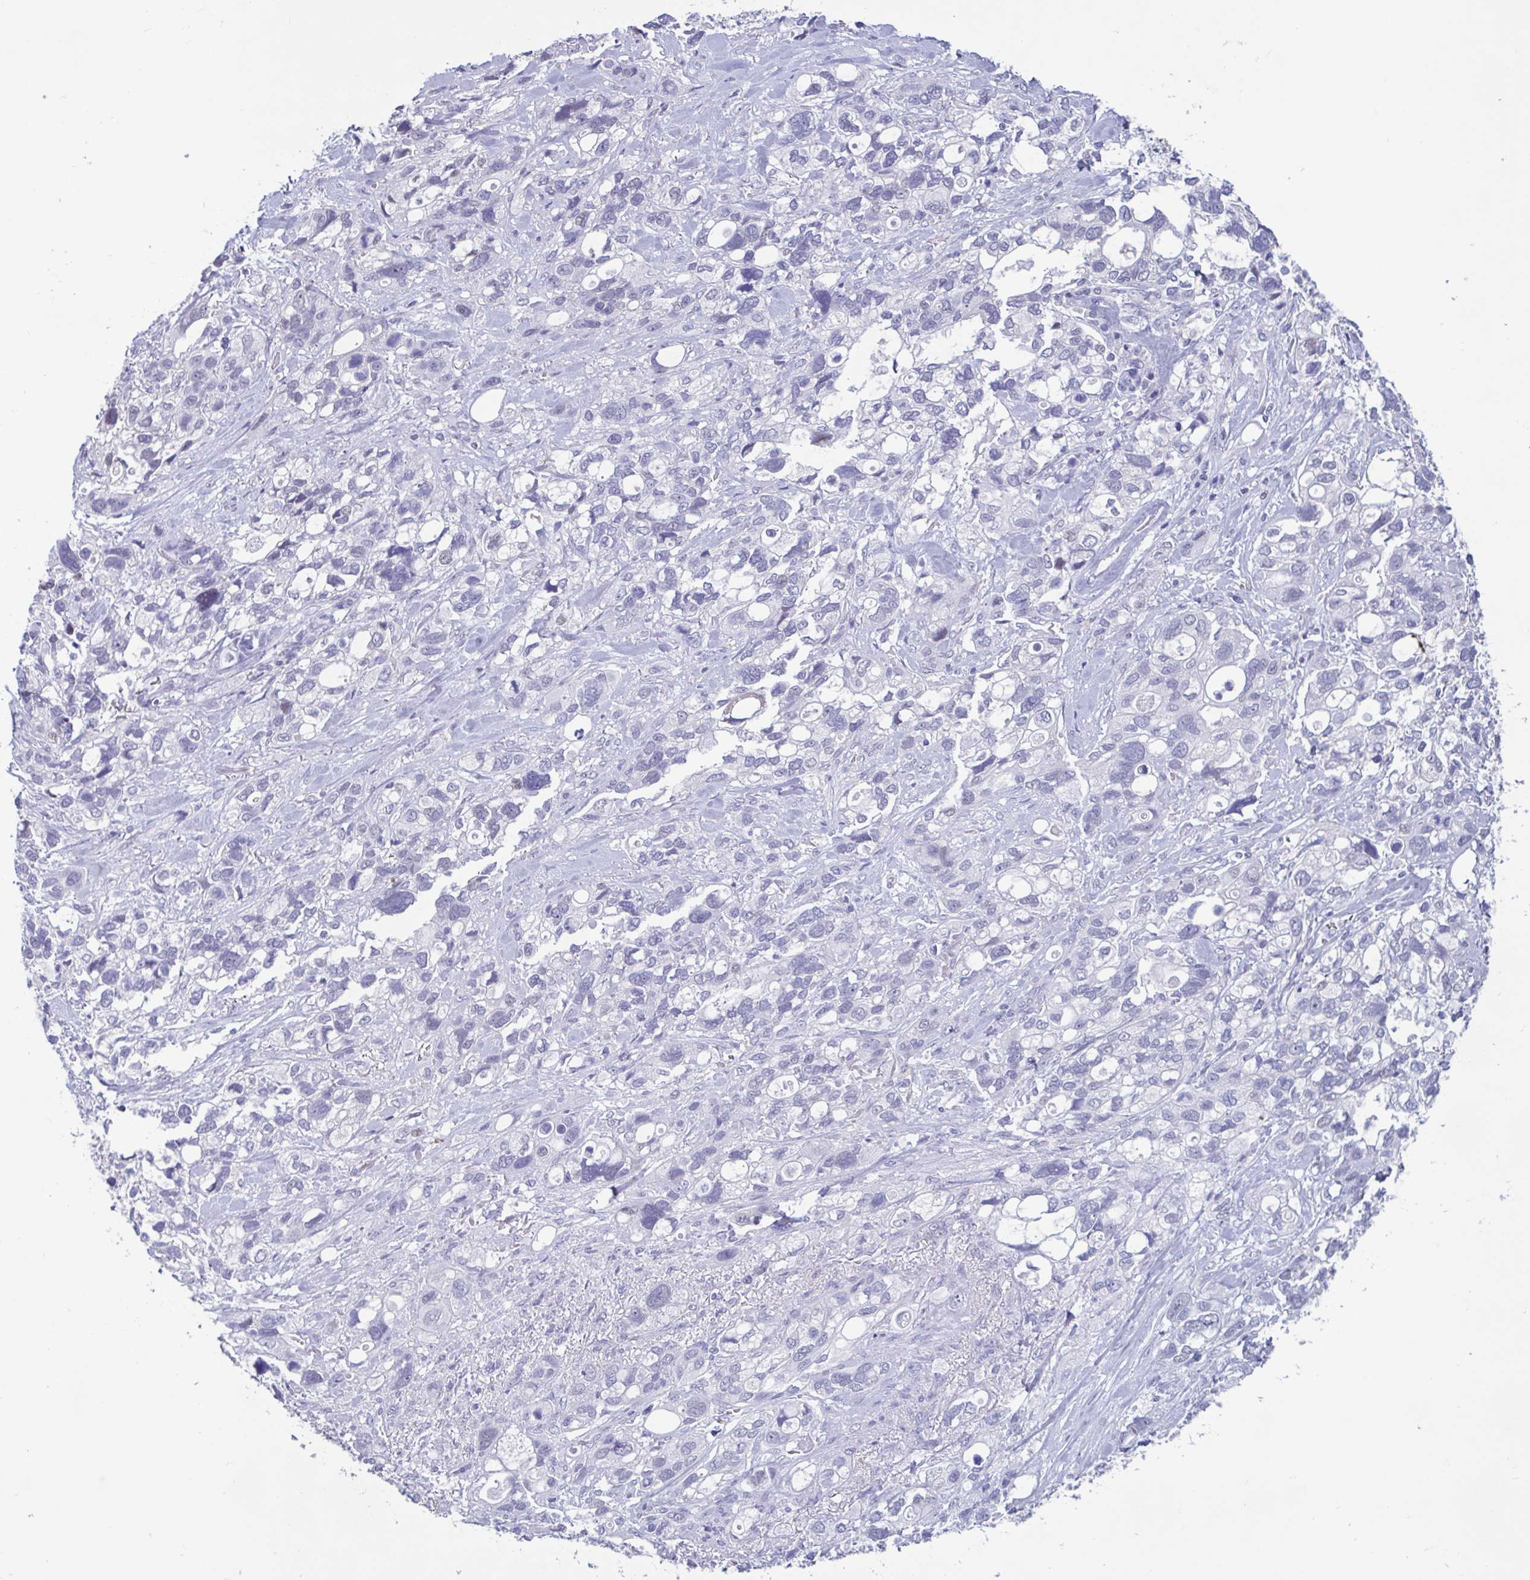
{"staining": {"intensity": "negative", "quantity": "none", "location": "none"}, "tissue": "stomach cancer", "cell_type": "Tumor cells", "image_type": "cancer", "snomed": [{"axis": "morphology", "description": "Adenocarcinoma, NOS"}, {"axis": "topography", "description": "Stomach, upper"}], "caption": "IHC of human stomach cancer (adenocarcinoma) displays no expression in tumor cells. (DAB (3,3'-diaminobenzidine) immunohistochemistry (IHC), high magnification).", "gene": "PERM1", "patient": {"sex": "female", "age": 81}}